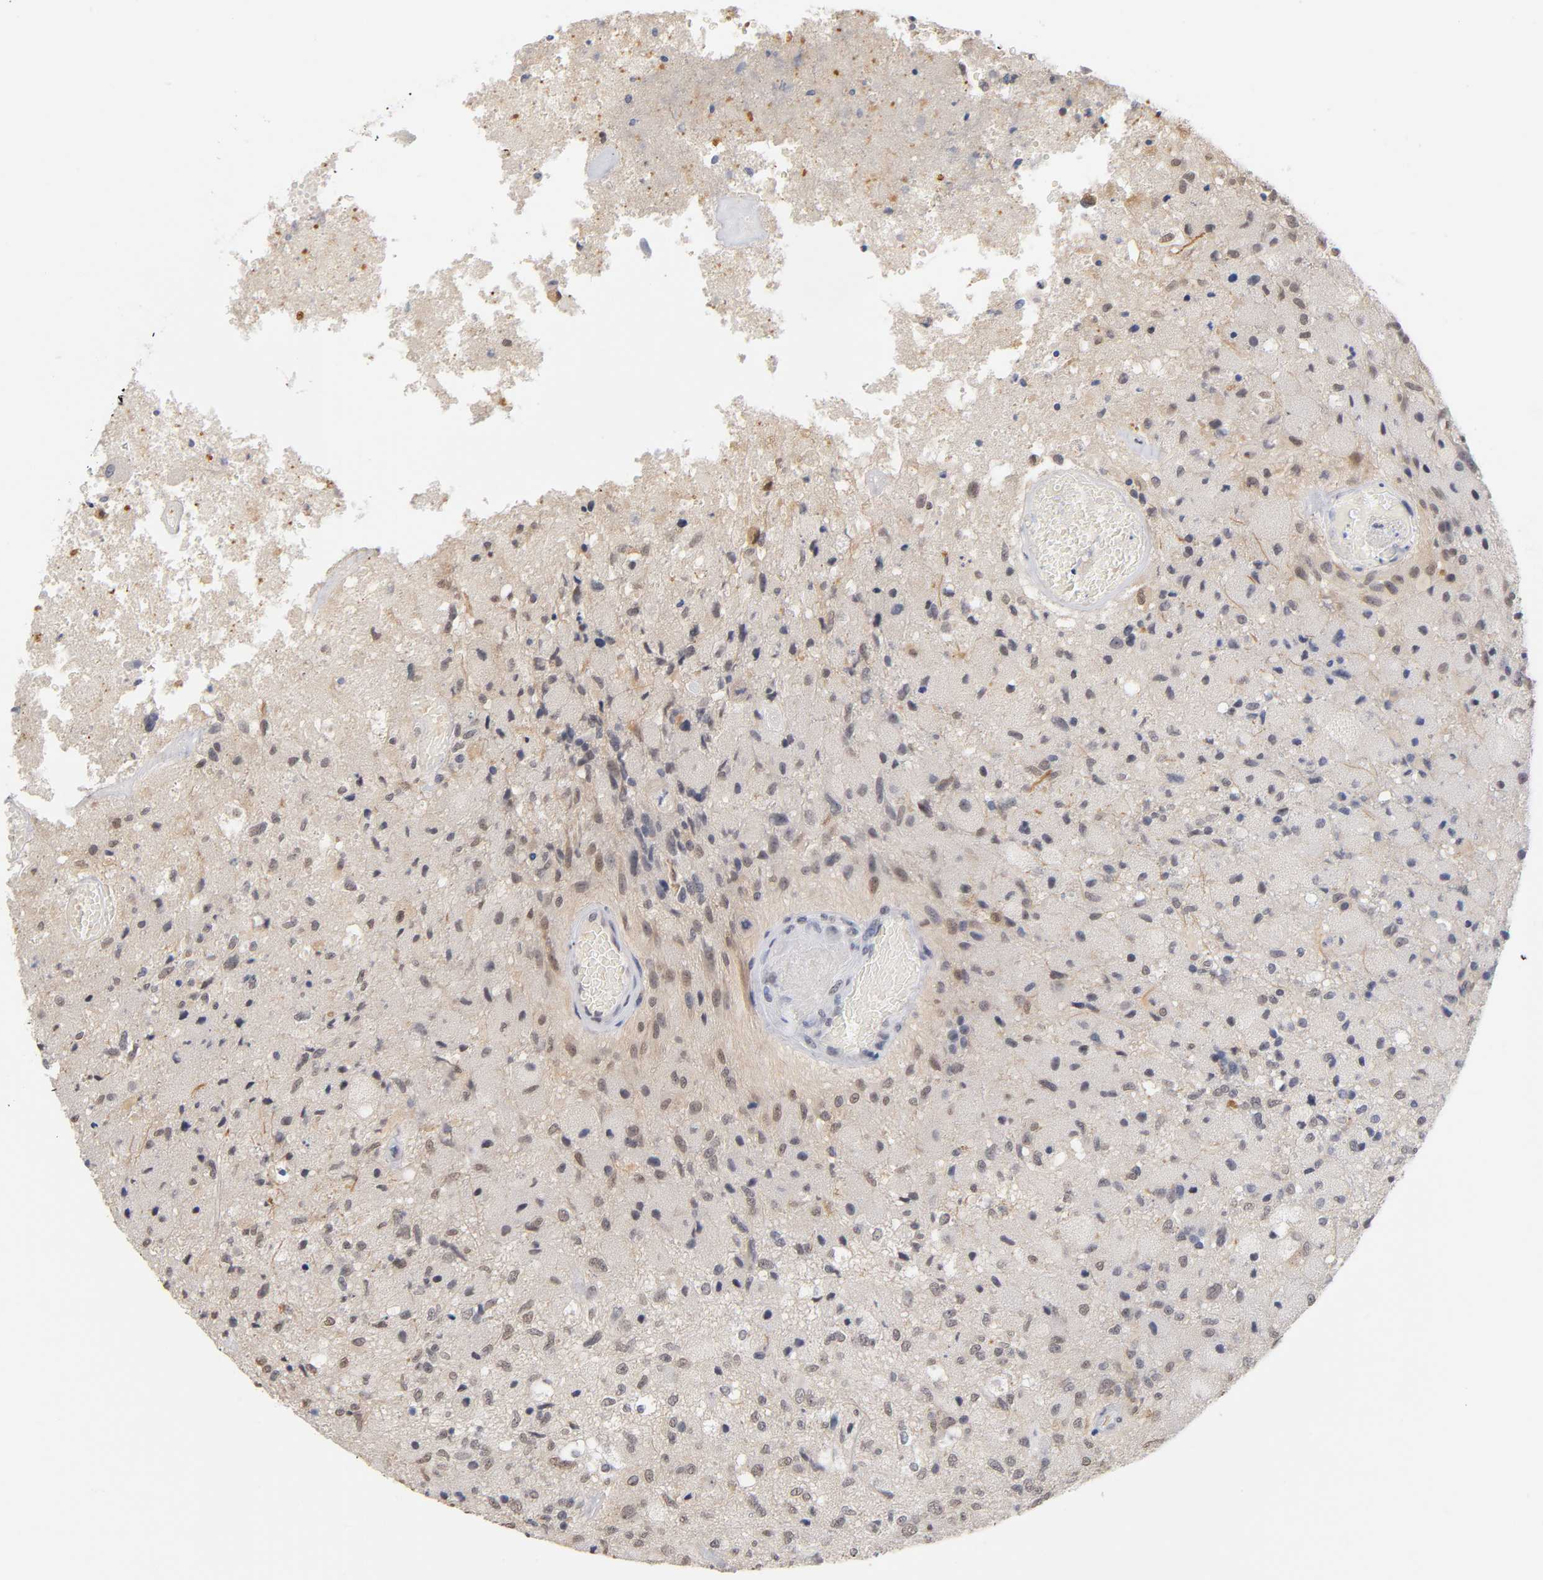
{"staining": {"intensity": "weak", "quantity": "<25%", "location": "nuclear"}, "tissue": "glioma", "cell_type": "Tumor cells", "image_type": "cancer", "snomed": [{"axis": "morphology", "description": "Normal tissue, NOS"}, {"axis": "morphology", "description": "Glioma, malignant, High grade"}, {"axis": "topography", "description": "Cerebral cortex"}], "caption": "An image of glioma stained for a protein displays no brown staining in tumor cells. Nuclei are stained in blue.", "gene": "CRABP2", "patient": {"sex": "male", "age": 77}}